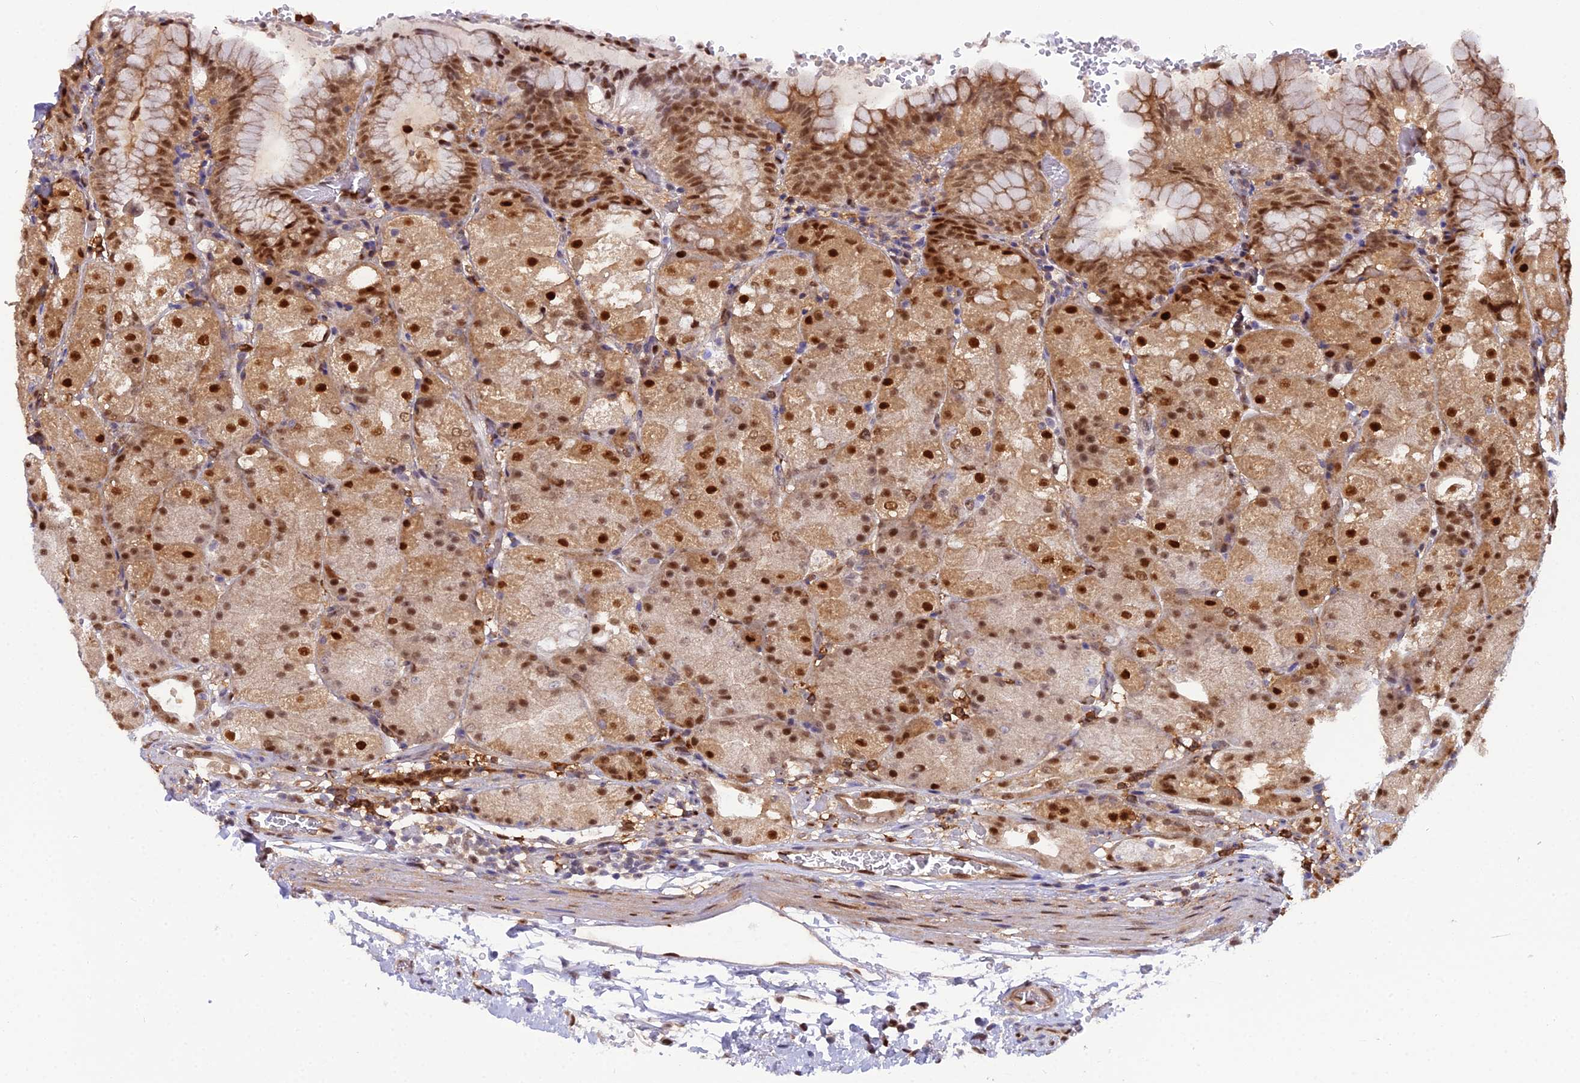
{"staining": {"intensity": "strong", "quantity": ">75%", "location": "nuclear"}, "tissue": "stomach", "cell_type": "Glandular cells", "image_type": "normal", "snomed": [{"axis": "morphology", "description": "Normal tissue, NOS"}, {"axis": "topography", "description": "Stomach, upper"}, {"axis": "topography", "description": "Stomach, lower"}], "caption": "Protein analysis of unremarkable stomach reveals strong nuclear positivity in about >75% of glandular cells.", "gene": "NPEPL1", "patient": {"sex": "male", "age": 62}}